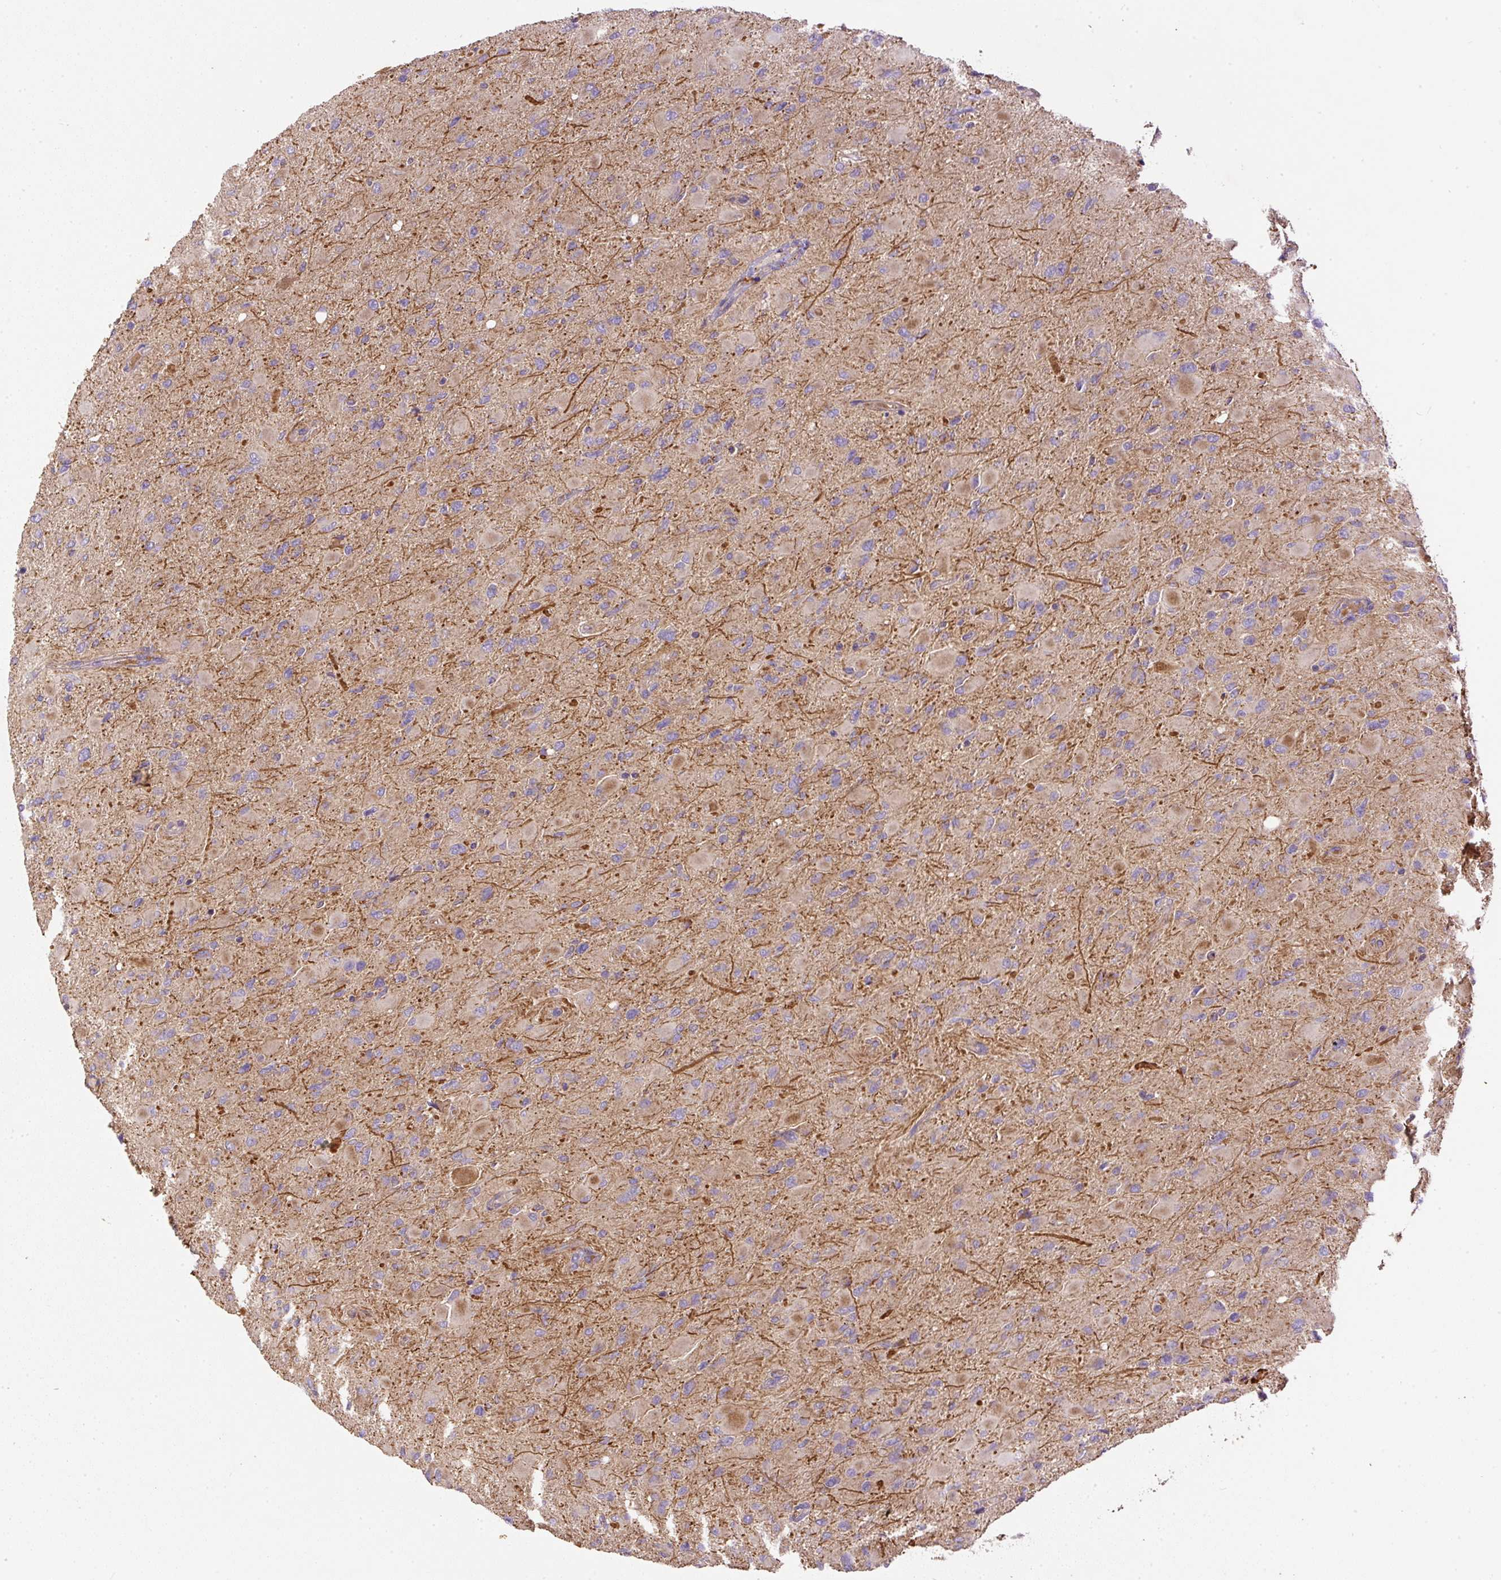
{"staining": {"intensity": "negative", "quantity": "none", "location": "none"}, "tissue": "glioma", "cell_type": "Tumor cells", "image_type": "cancer", "snomed": [{"axis": "morphology", "description": "Glioma, malignant, High grade"}, {"axis": "topography", "description": "Cerebral cortex"}], "caption": "High magnification brightfield microscopy of glioma stained with DAB (3,3'-diaminobenzidine) (brown) and counterstained with hematoxylin (blue): tumor cells show no significant positivity.", "gene": "DAPK1", "patient": {"sex": "female", "age": 36}}